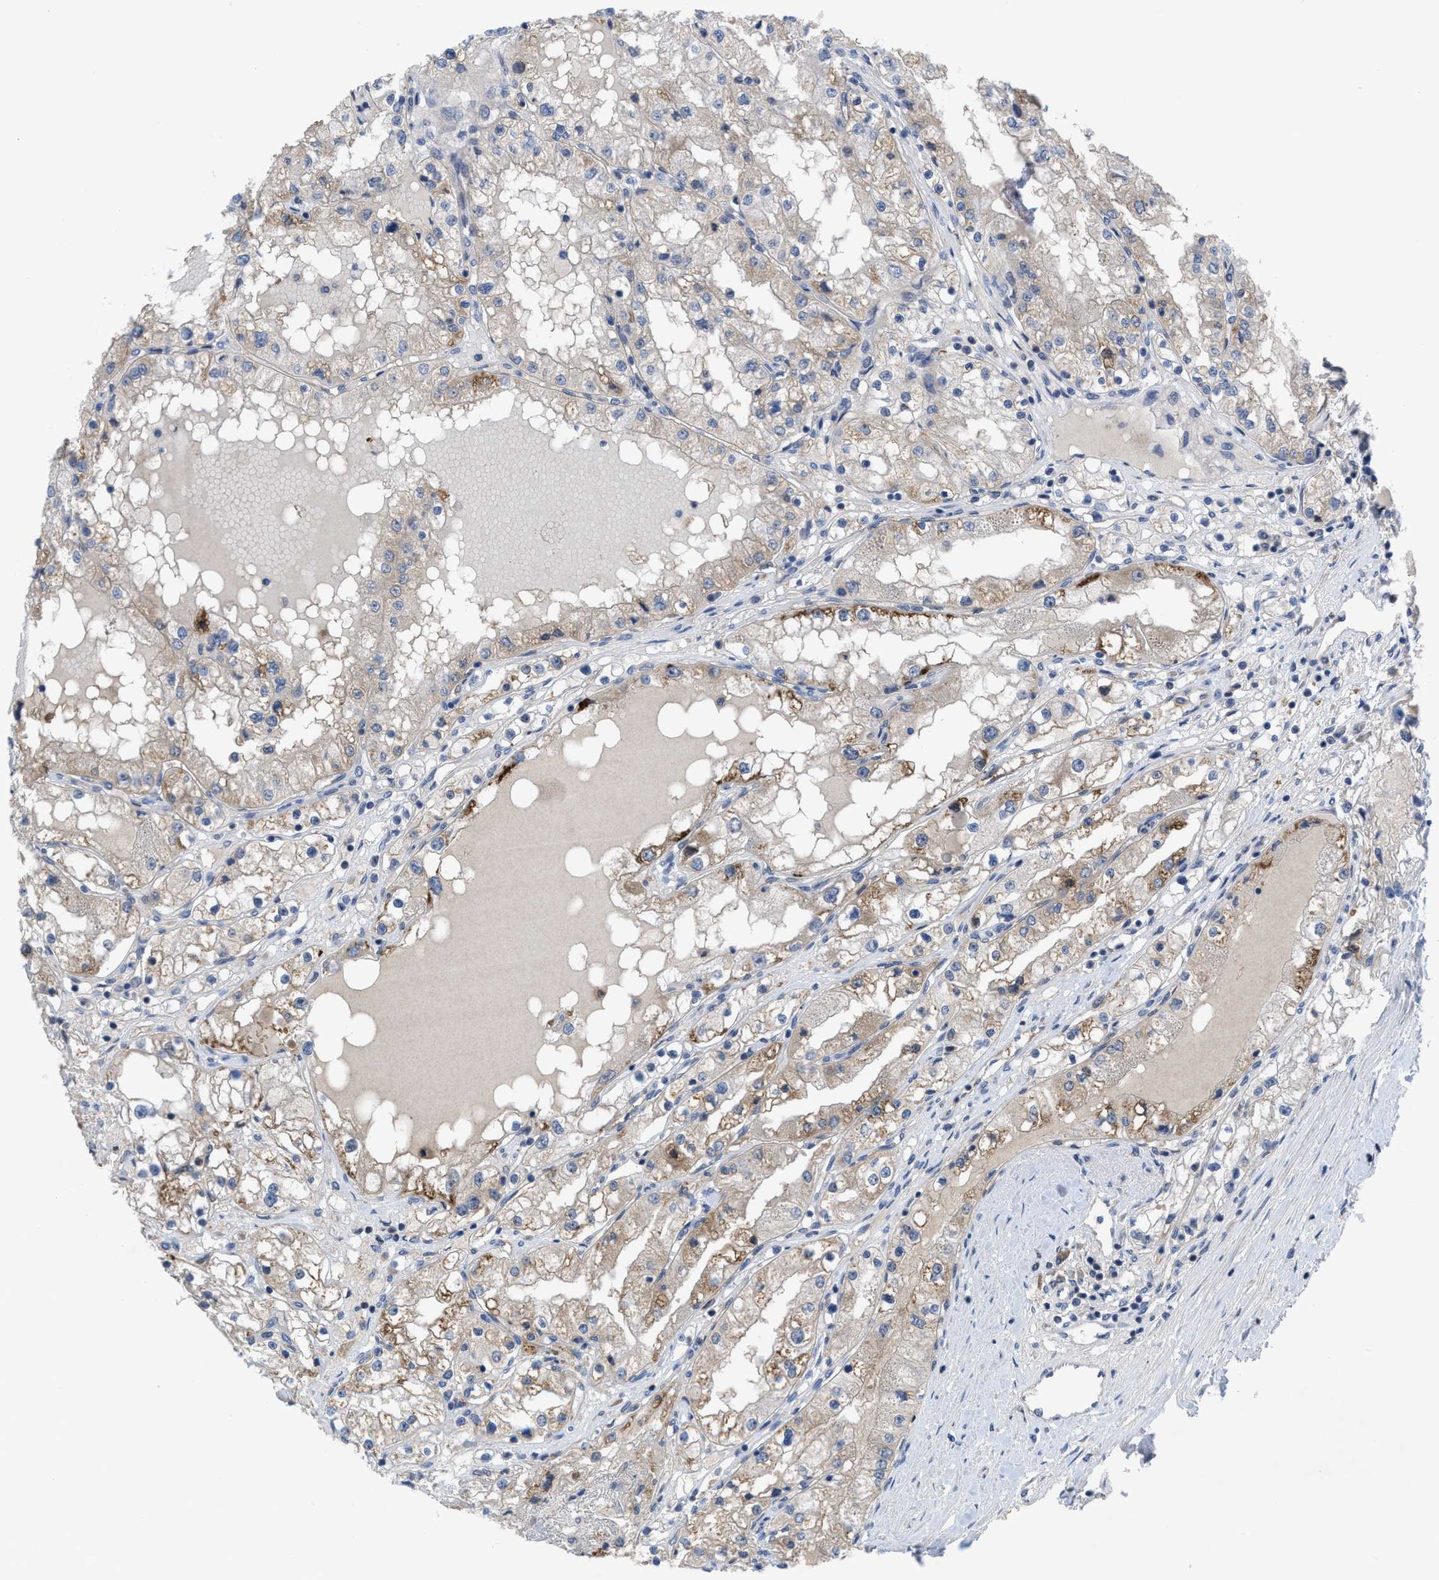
{"staining": {"intensity": "weak", "quantity": "25%-75%", "location": "cytoplasmic/membranous"}, "tissue": "renal cancer", "cell_type": "Tumor cells", "image_type": "cancer", "snomed": [{"axis": "morphology", "description": "Adenocarcinoma, NOS"}, {"axis": "topography", "description": "Kidney"}], "caption": "Brown immunohistochemical staining in renal cancer shows weak cytoplasmic/membranous expression in approximately 25%-75% of tumor cells.", "gene": "LDAF1", "patient": {"sex": "male", "age": 68}}